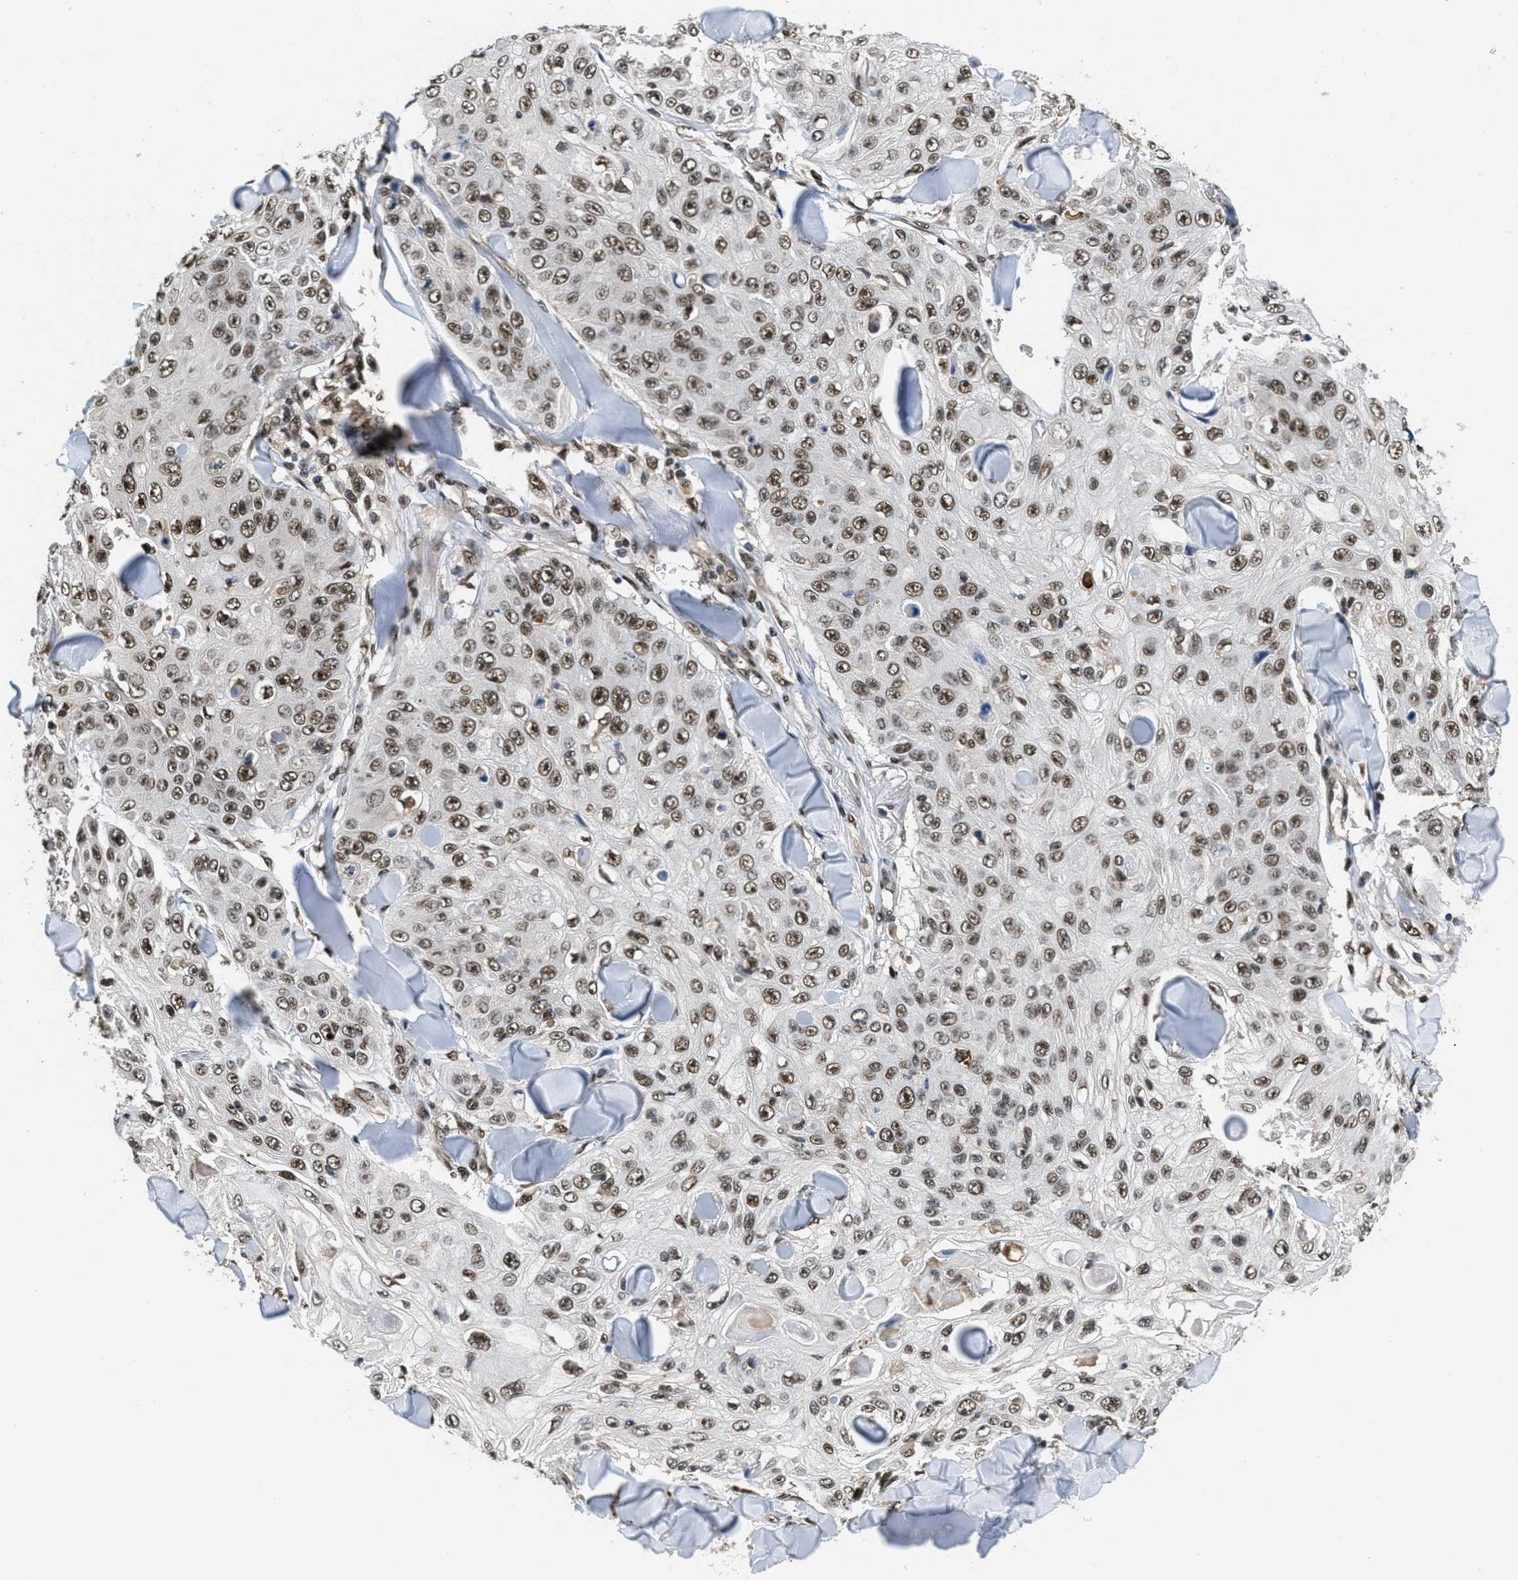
{"staining": {"intensity": "strong", "quantity": ">75%", "location": "nuclear"}, "tissue": "skin cancer", "cell_type": "Tumor cells", "image_type": "cancer", "snomed": [{"axis": "morphology", "description": "Squamous cell carcinoma, NOS"}, {"axis": "topography", "description": "Skin"}], "caption": "Skin cancer (squamous cell carcinoma) stained with a protein marker reveals strong staining in tumor cells.", "gene": "CUL4B", "patient": {"sex": "male", "age": 86}}